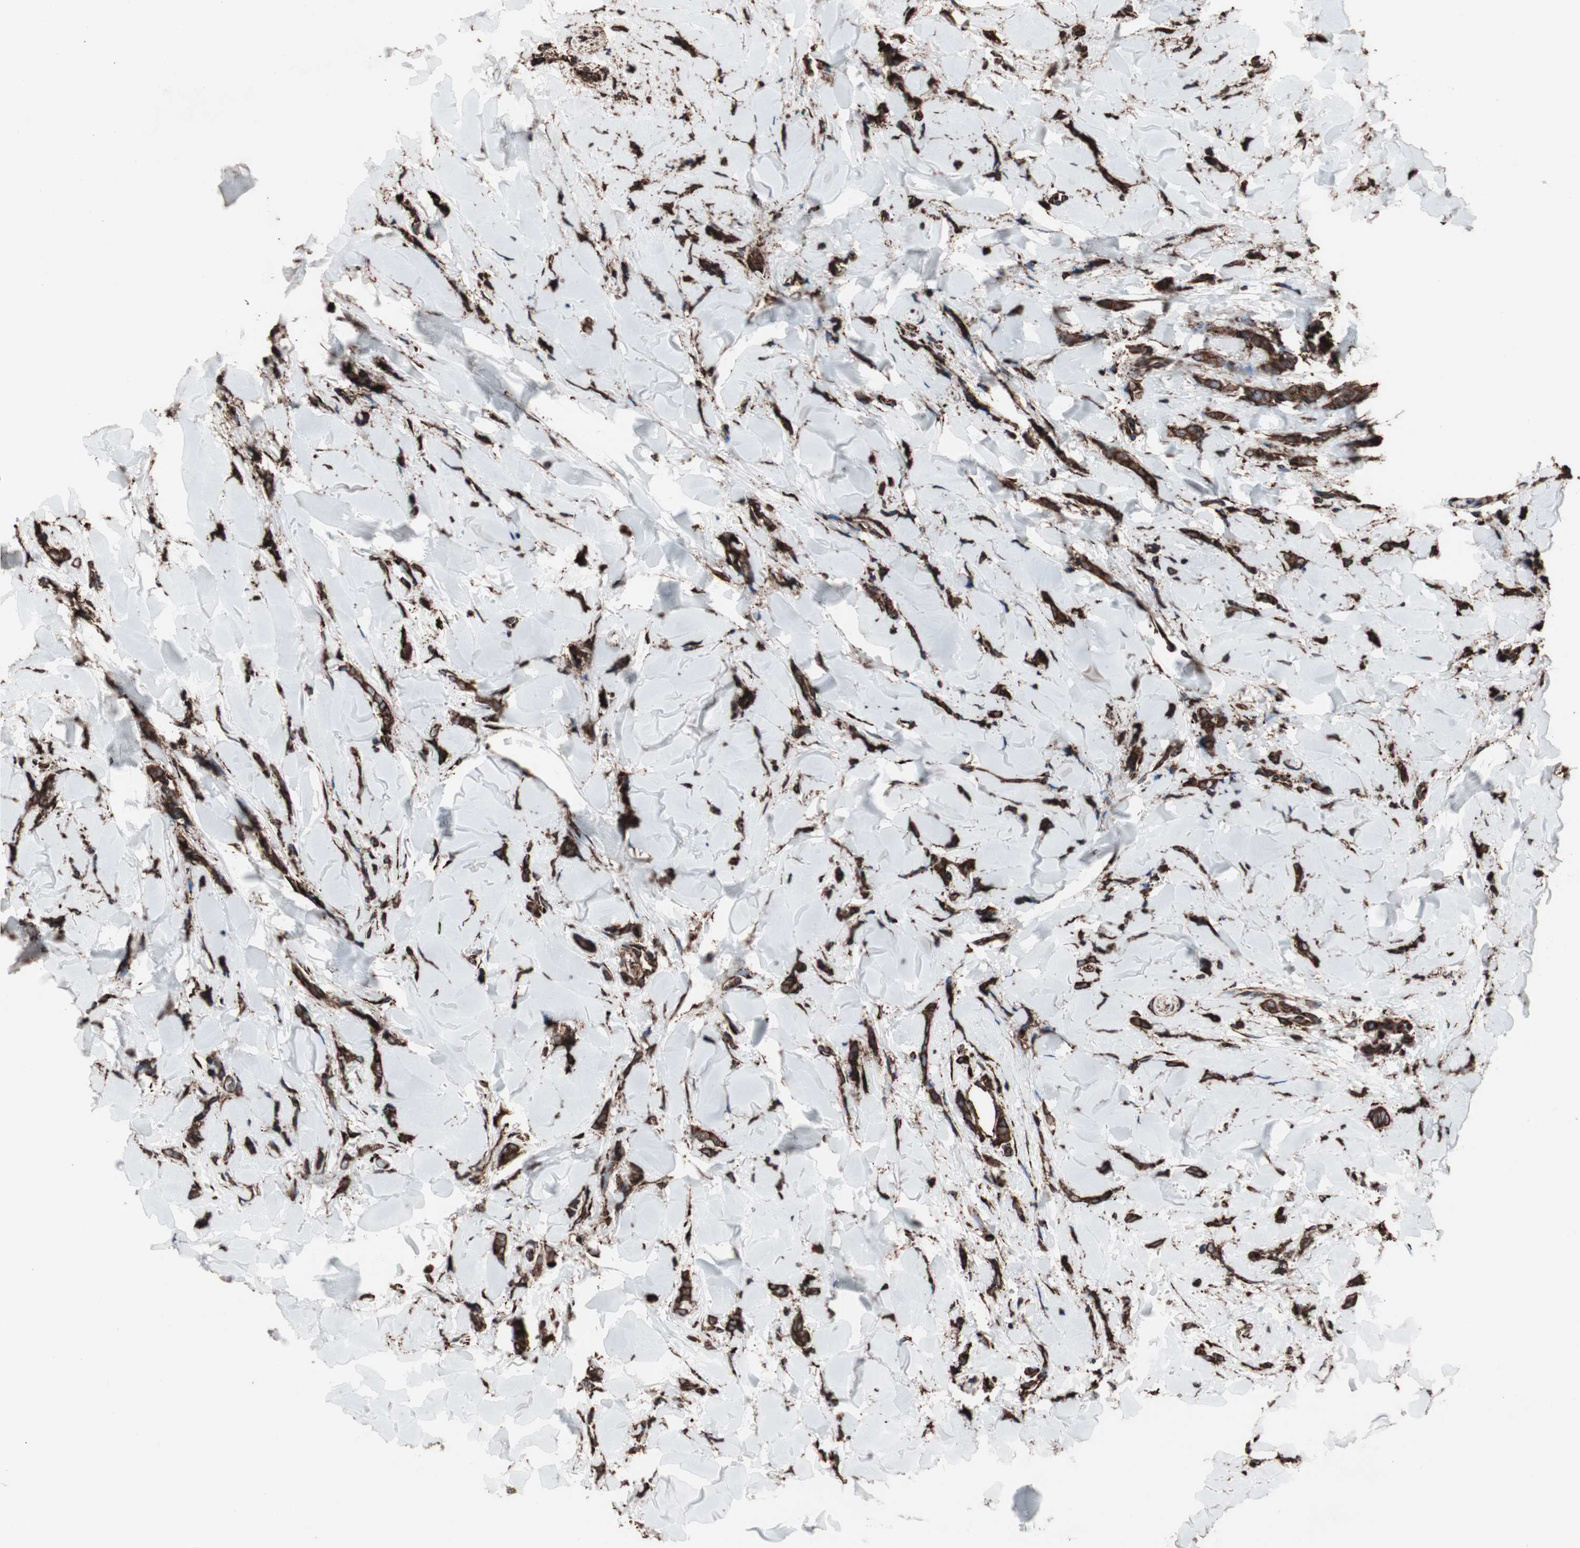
{"staining": {"intensity": "strong", "quantity": ">75%", "location": "cytoplasmic/membranous"}, "tissue": "breast cancer", "cell_type": "Tumor cells", "image_type": "cancer", "snomed": [{"axis": "morphology", "description": "Lobular carcinoma"}, {"axis": "topography", "description": "Skin"}, {"axis": "topography", "description": "Breast"}], "caption": "Immunohistochemistry (IHC) micrograph of neoplastic tissue: breast cancer (lobular carcinoma) stained using immunohistochemistry exhibits high levels of strong protein expression localized specifically in the cytoplasmic/membranous of tumor cells, appearing as a cytoplasmic/membranous brown color.", "gene": "HSP90B1", "patient": {"sex": "female", "age": 46}}